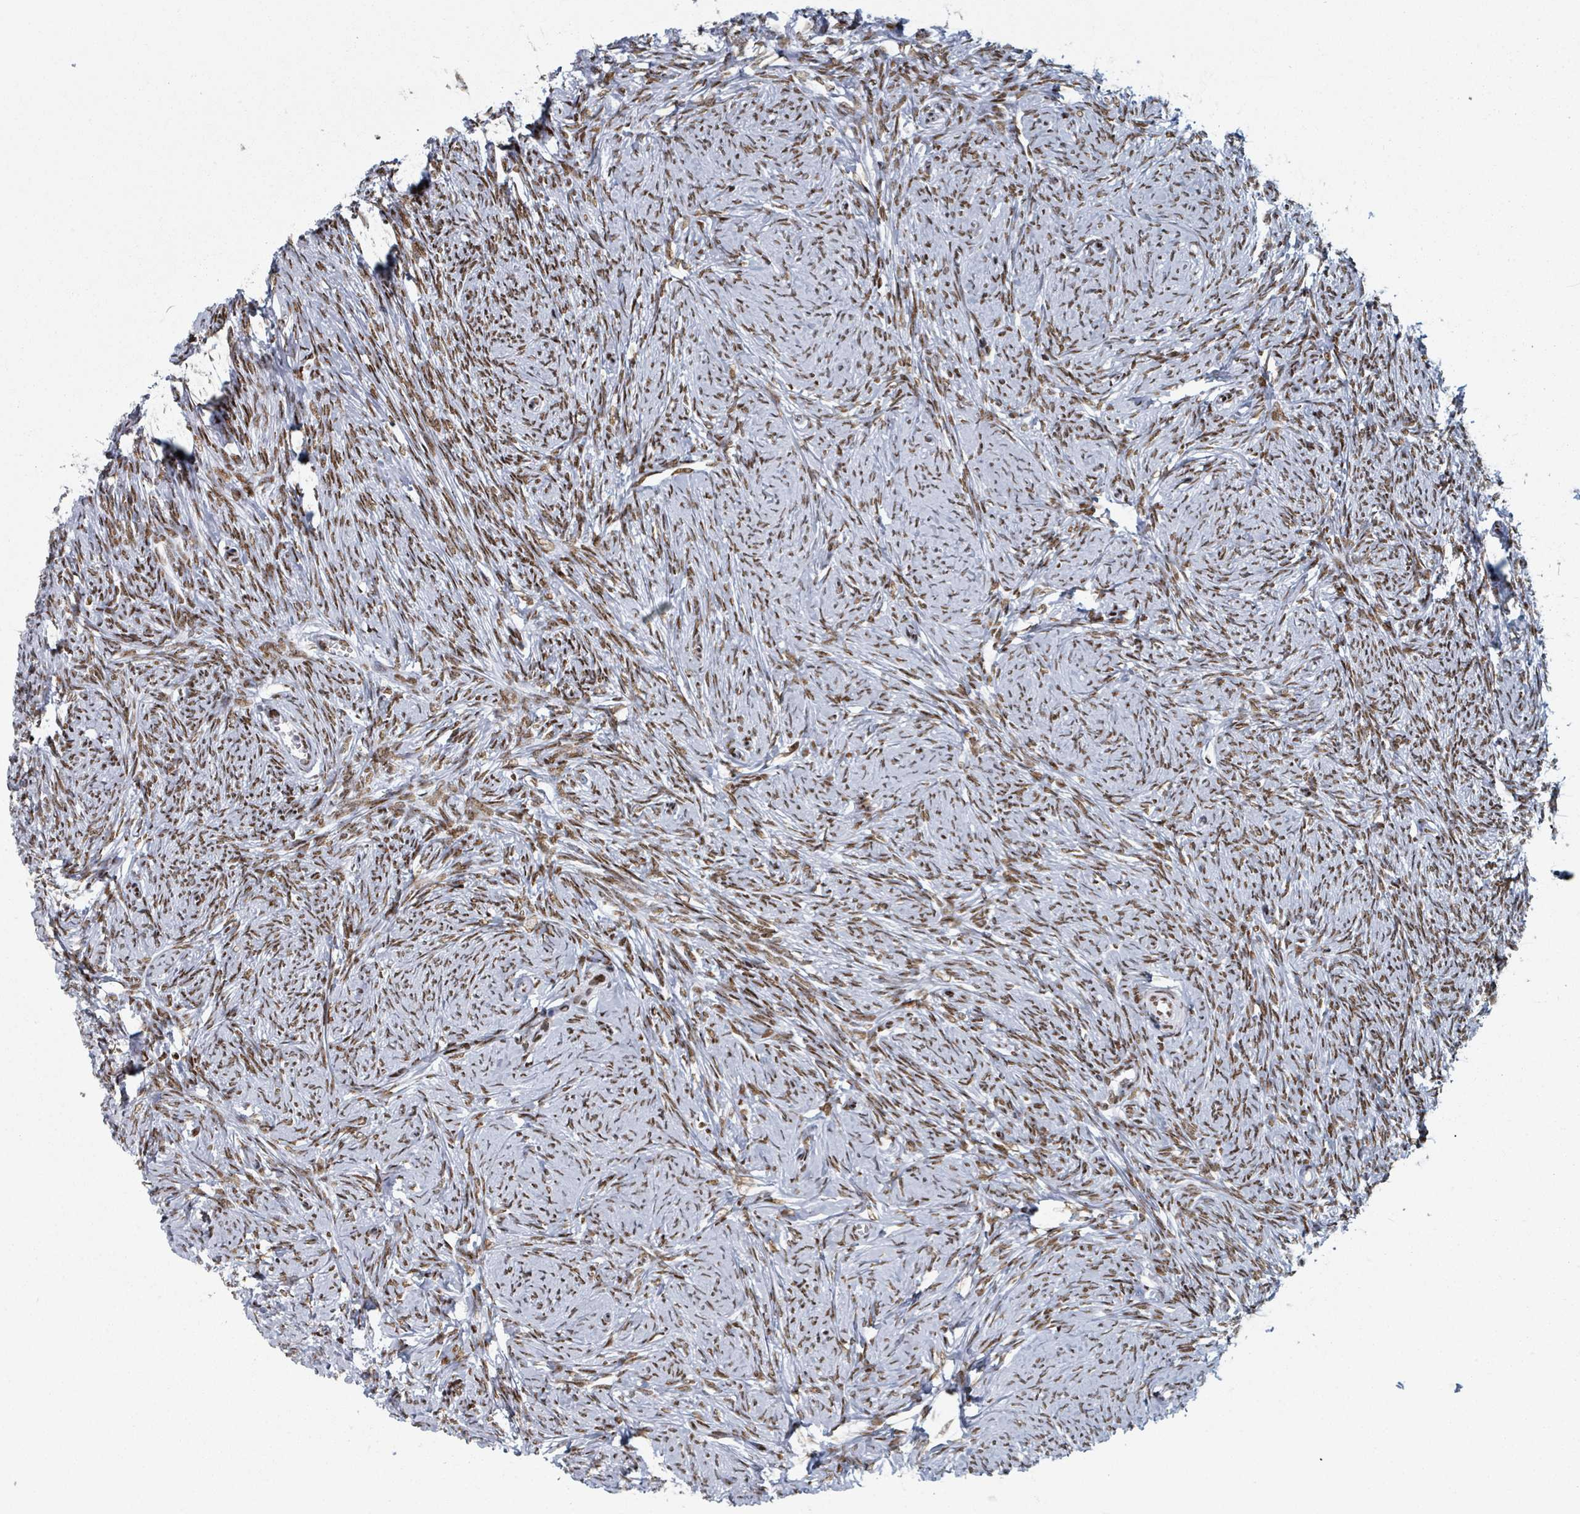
{"staining": {"intensity": "moderate", "quantity": ">75%", "location": "nuclear"}, "tissue": "ovary", "cell_type": "Ovarian stroma cells", "image_type": "normal", "snomed": [{"axis": "morphology", "description": "Normal tissue, NOS"}, {"axis": "topography", "description": "Ovary"}], "caption": "The photomicrograph reveals a brown stain indicating the presence of a protein in the nuclear of ovarian stroma cells in ovary.", "gene": "DHX16", "patient": {"sex": "female", "age": 44}}